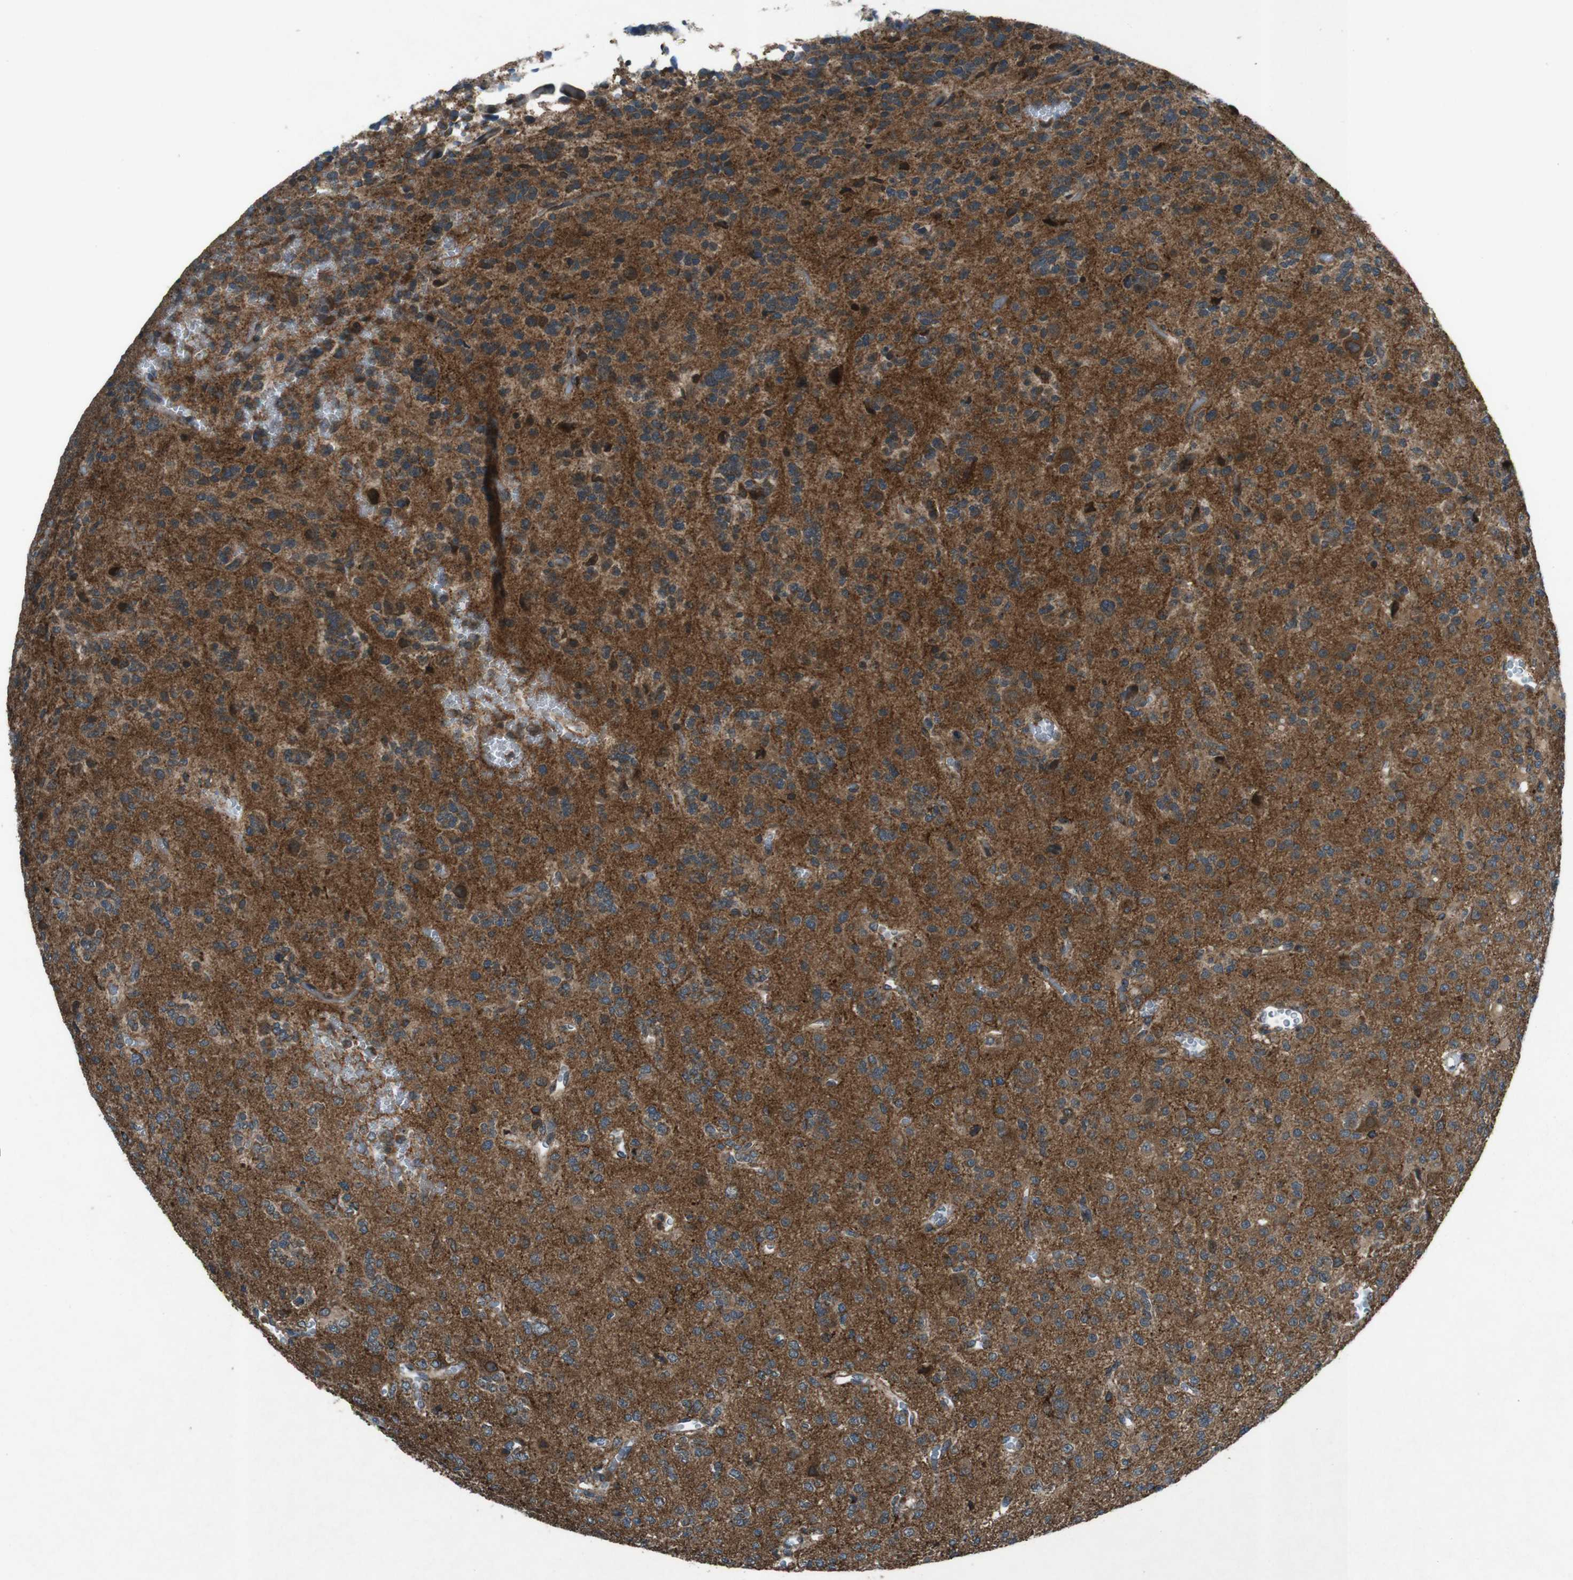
{"staining": {"intensity": "strong", "quantity": ">75%", "location": "cytoplasmic/membranous"}, "tissue": "glioma", "cell_type": "Tumor cells", "image_type": "cancer", "snomed": [{"axis": "morphology", "description": "Glioma, malignant, Low grade"}, {"axis": "topography", "description": "Brain"}], "caption": "Immunohistochemistry (DAB (3,3'-diaminobenzidine)) staining of human glioma shows strong cytoplasmic/membranous protein positivity in approximately >75% of tumor cells. The staining is performed using DAB (3,3'-diaminobenzidine) brown chromogen to label protein expression. The nuclei are counter-stained blue using hematoxylin.", "gene": "SLC27A4", "patient": {"sex": "male", "age": 38}}